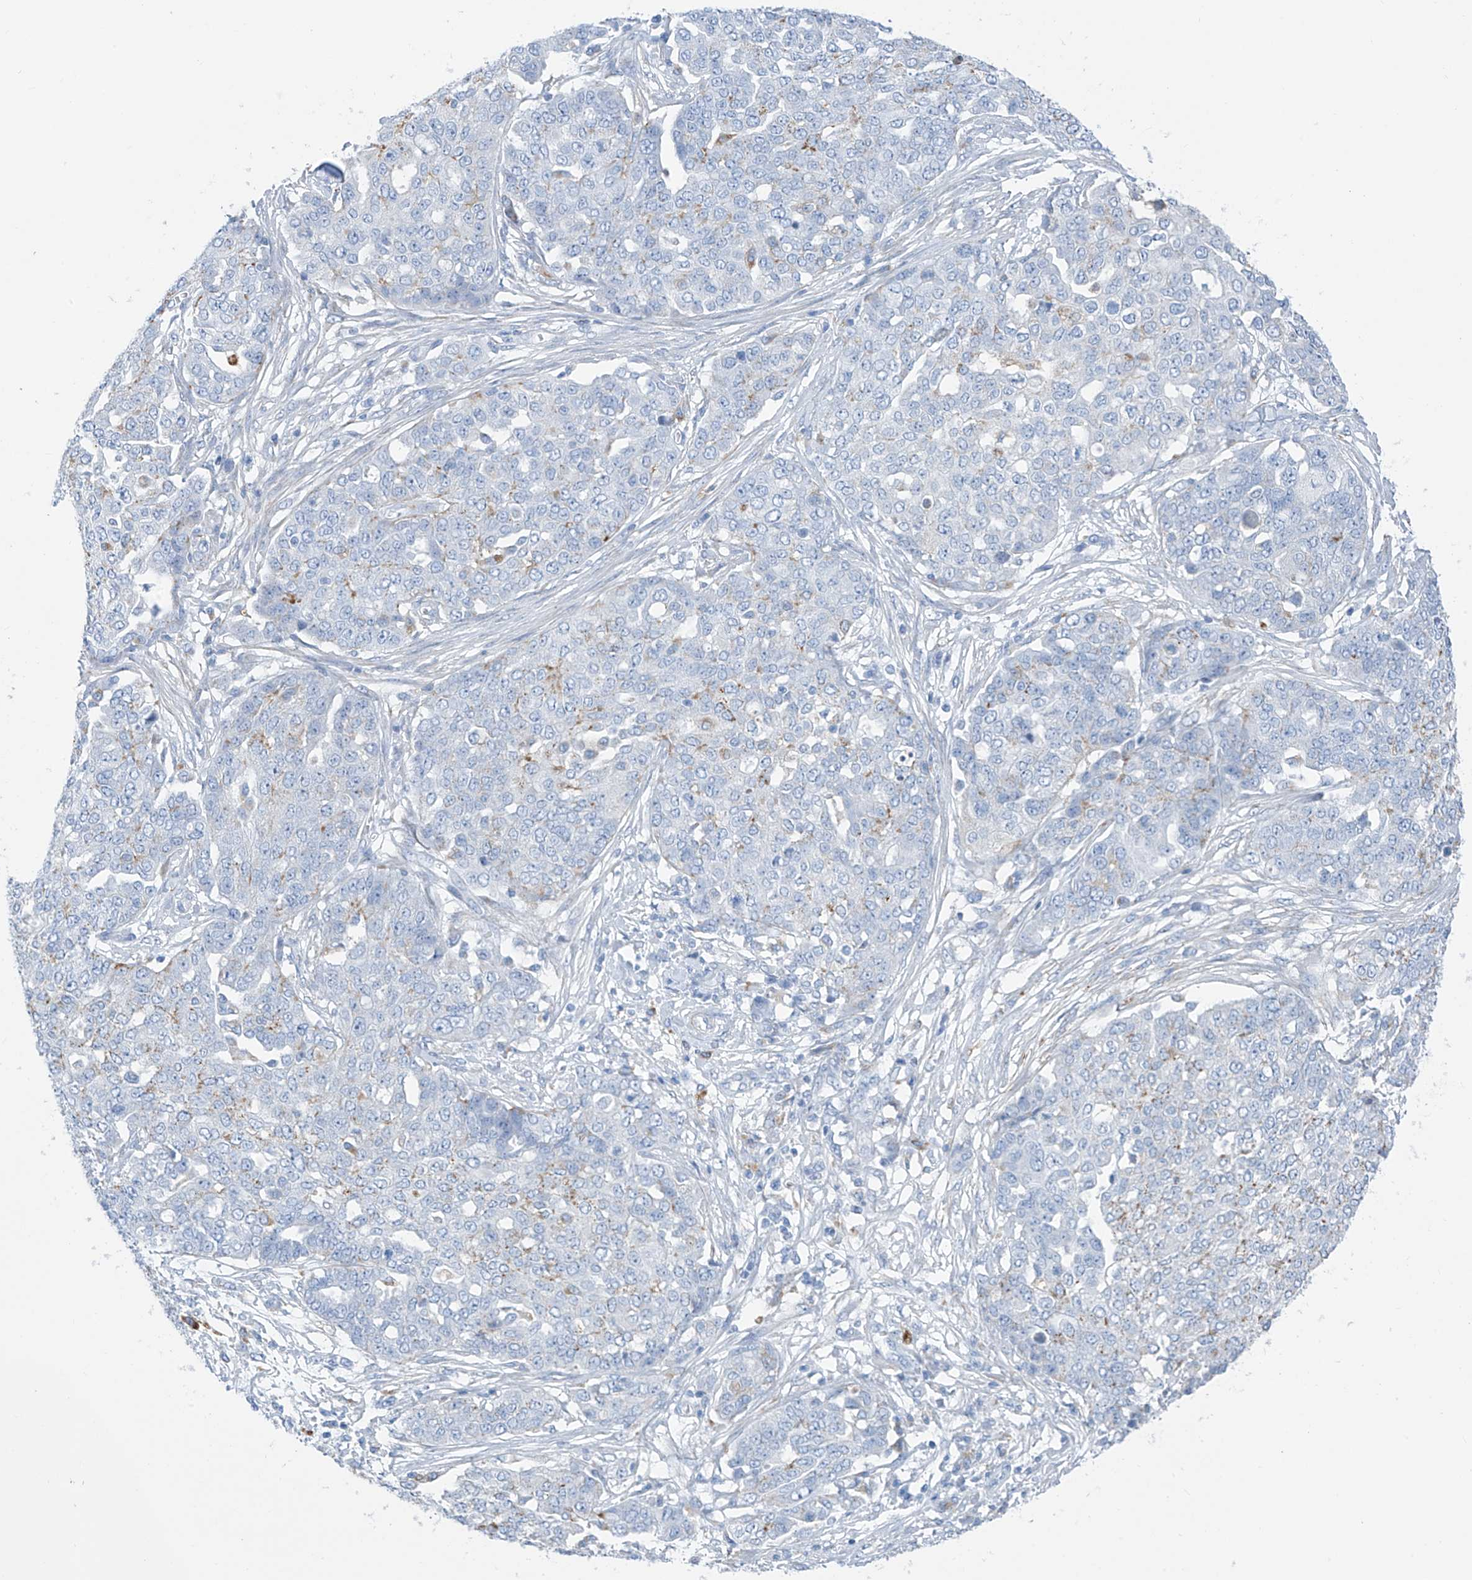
{"staining": {"intensity": "weak", "quantity": "<25%", "location": "cytoplasmic/membranous"}, "tissue": "ovarian cancer", "cell_type": "Tumor cells", "image_type": "cancer", "snomed": [{"axis": "morphology", "description": "Cystadenocarcinoma, serous, NOS"}, {"axis": "topography", "description": "Soft tissue"}, {"axis": "topography", "description": "Ovary"}], "caption": "A photomicrograph of ovarian serous cystadenocarcinoma stained for a protein demonstrates no brown staining in tumor cells. Nuclei are stained in blue.", "gene": "GLMP", "patient": {"sex": "female", "age": 57}}